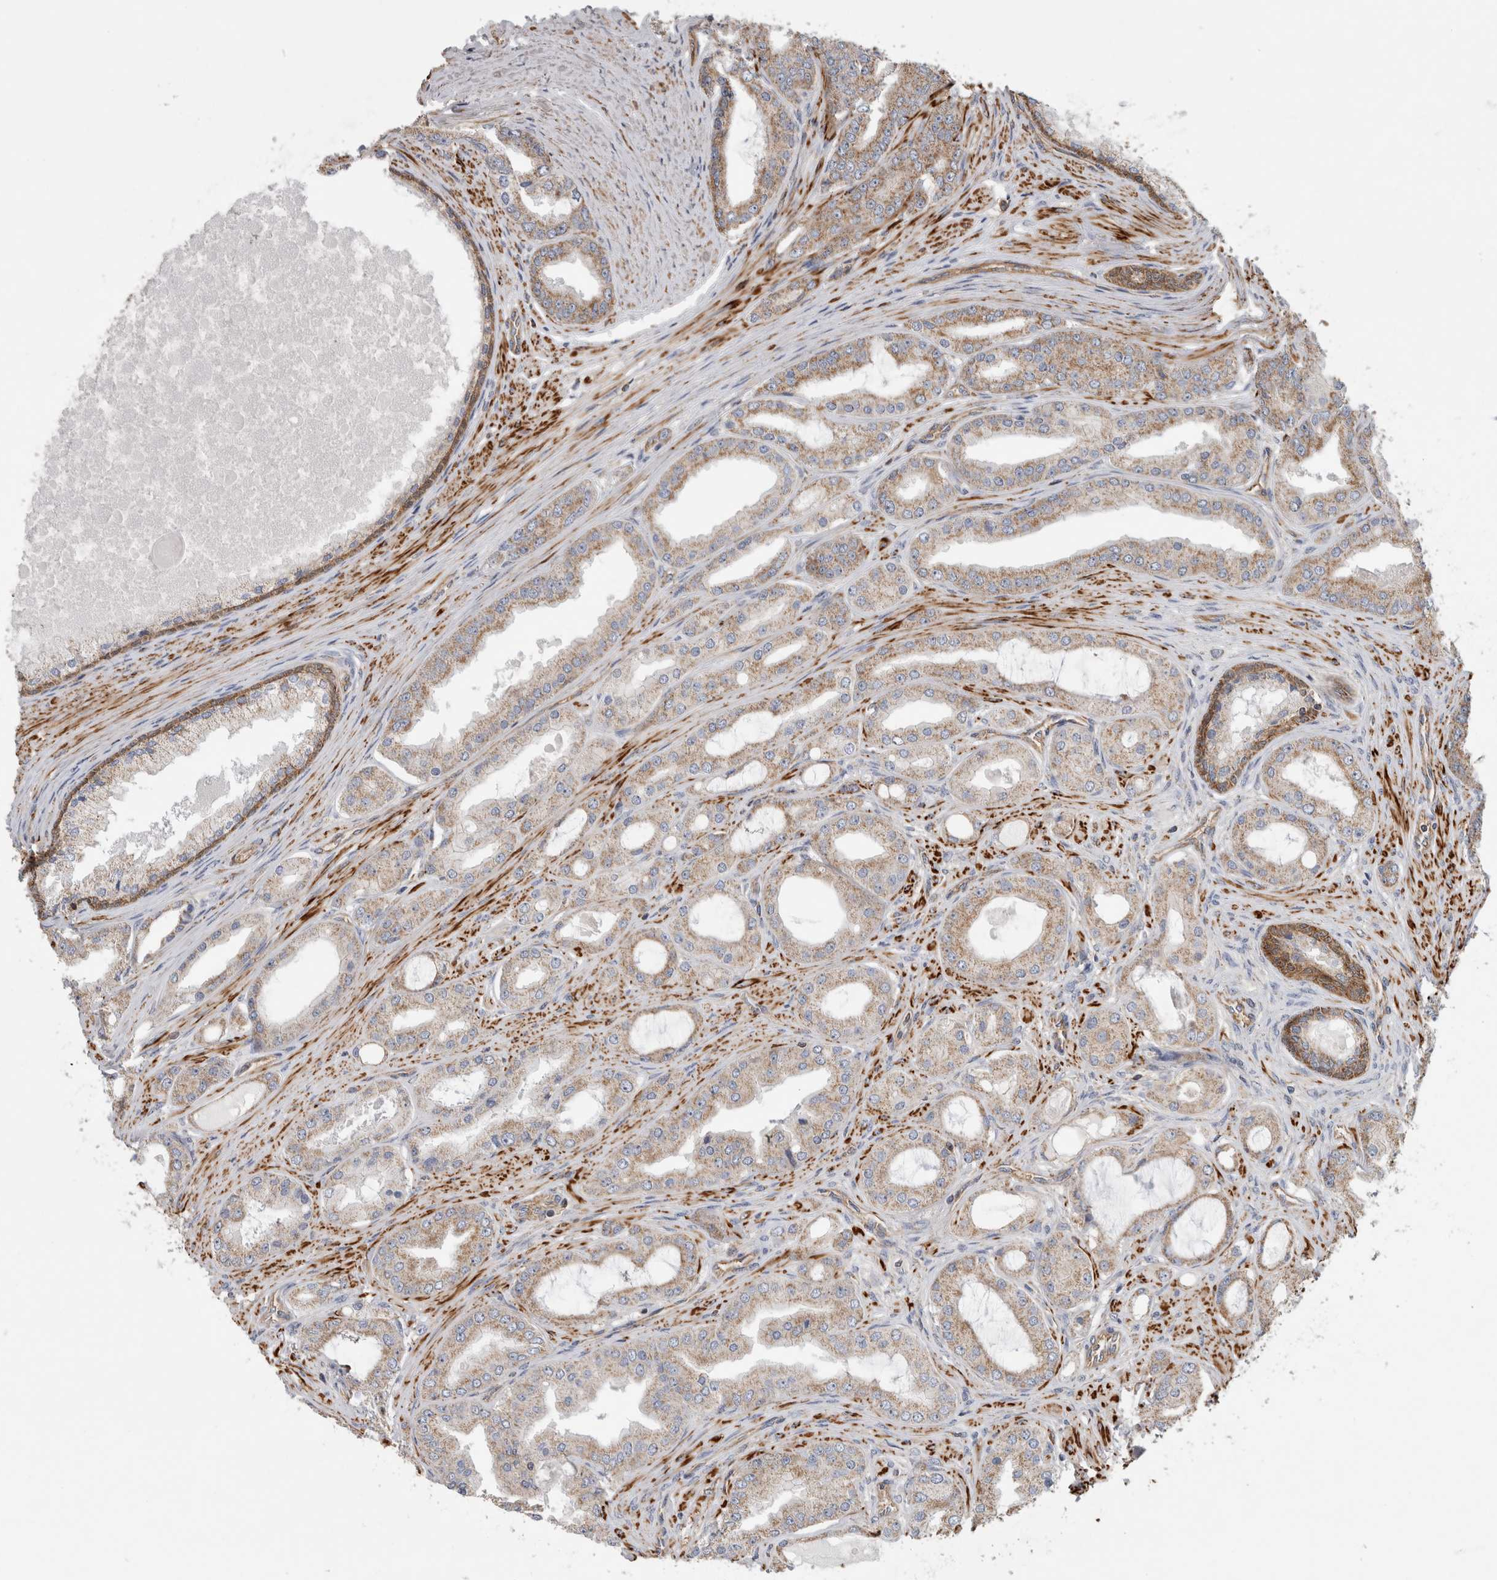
{"staining": {"intensity": "moderate", "quantity": ">75%", "location": "cytoplasmic/membranous"}, "tissue": "prostate cancer", "cell_type": "Tumor cells", "image_type": "cancer", "snomed": [{"axis": "morphology", "description": "Adenocarcinoma, High grade"}, {"axis": "topography", "description": "Prostate"}], "caption": "This image reveals immunohistochemistry staining of human prostate high-grade adenocarcinoma, with medium moderate cytoplasmic/membranous positivity in approximately >75% of tumor cells.", "gene": "SFXN2", "patient": {"sex": "male", "age": 60}}